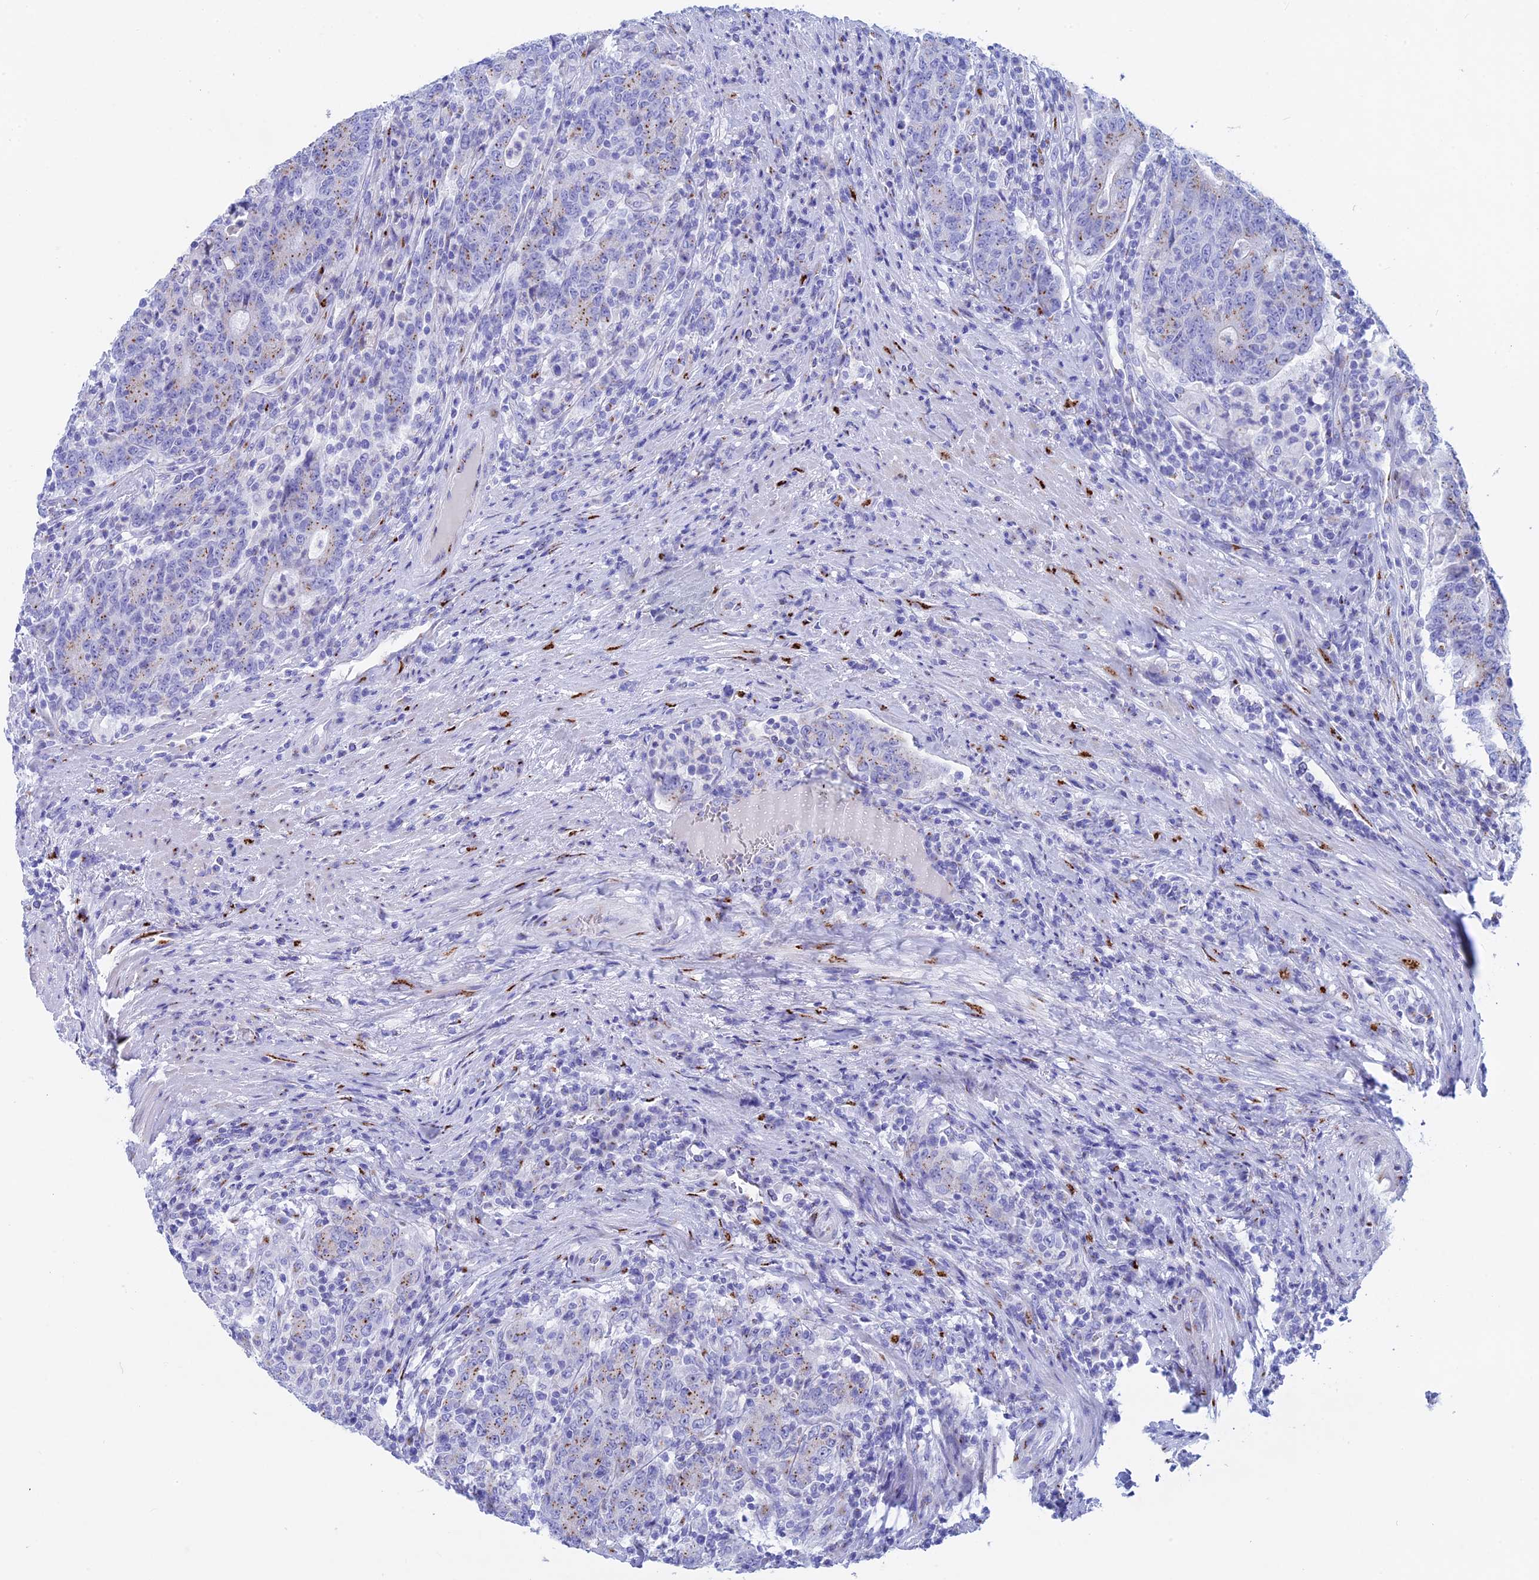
{"staining": {"intensity": "moderate", "quantity": "25%-75%", "location": "cytoplasmic/membranous"}, "tissue": "colorectal cancer", "cell_type": "Tumor cells", "image_type": "cancer", "snomed": [{"axis": "morphology", "description": "Adenocarcinoma, NOS"}, {"axis": "topography", "description": "Colon"}], "caption": "Immunohistochemistry staining of colorectal cancer (adenocarcinoma), which shows medium levels of moderate cytoplasmic/membranous staining in about 25%-75% of tumor cells indicating moderate cytoplasmic/membranous protein positivity. The staining was performed using DAB (3,3'-diaminobenzidine) (brown) for protein detection and nuclei were counterstained in hematoxylin (blue).", "gene": "ERICH4", "patient": {"sex": "female", "age": 75}}